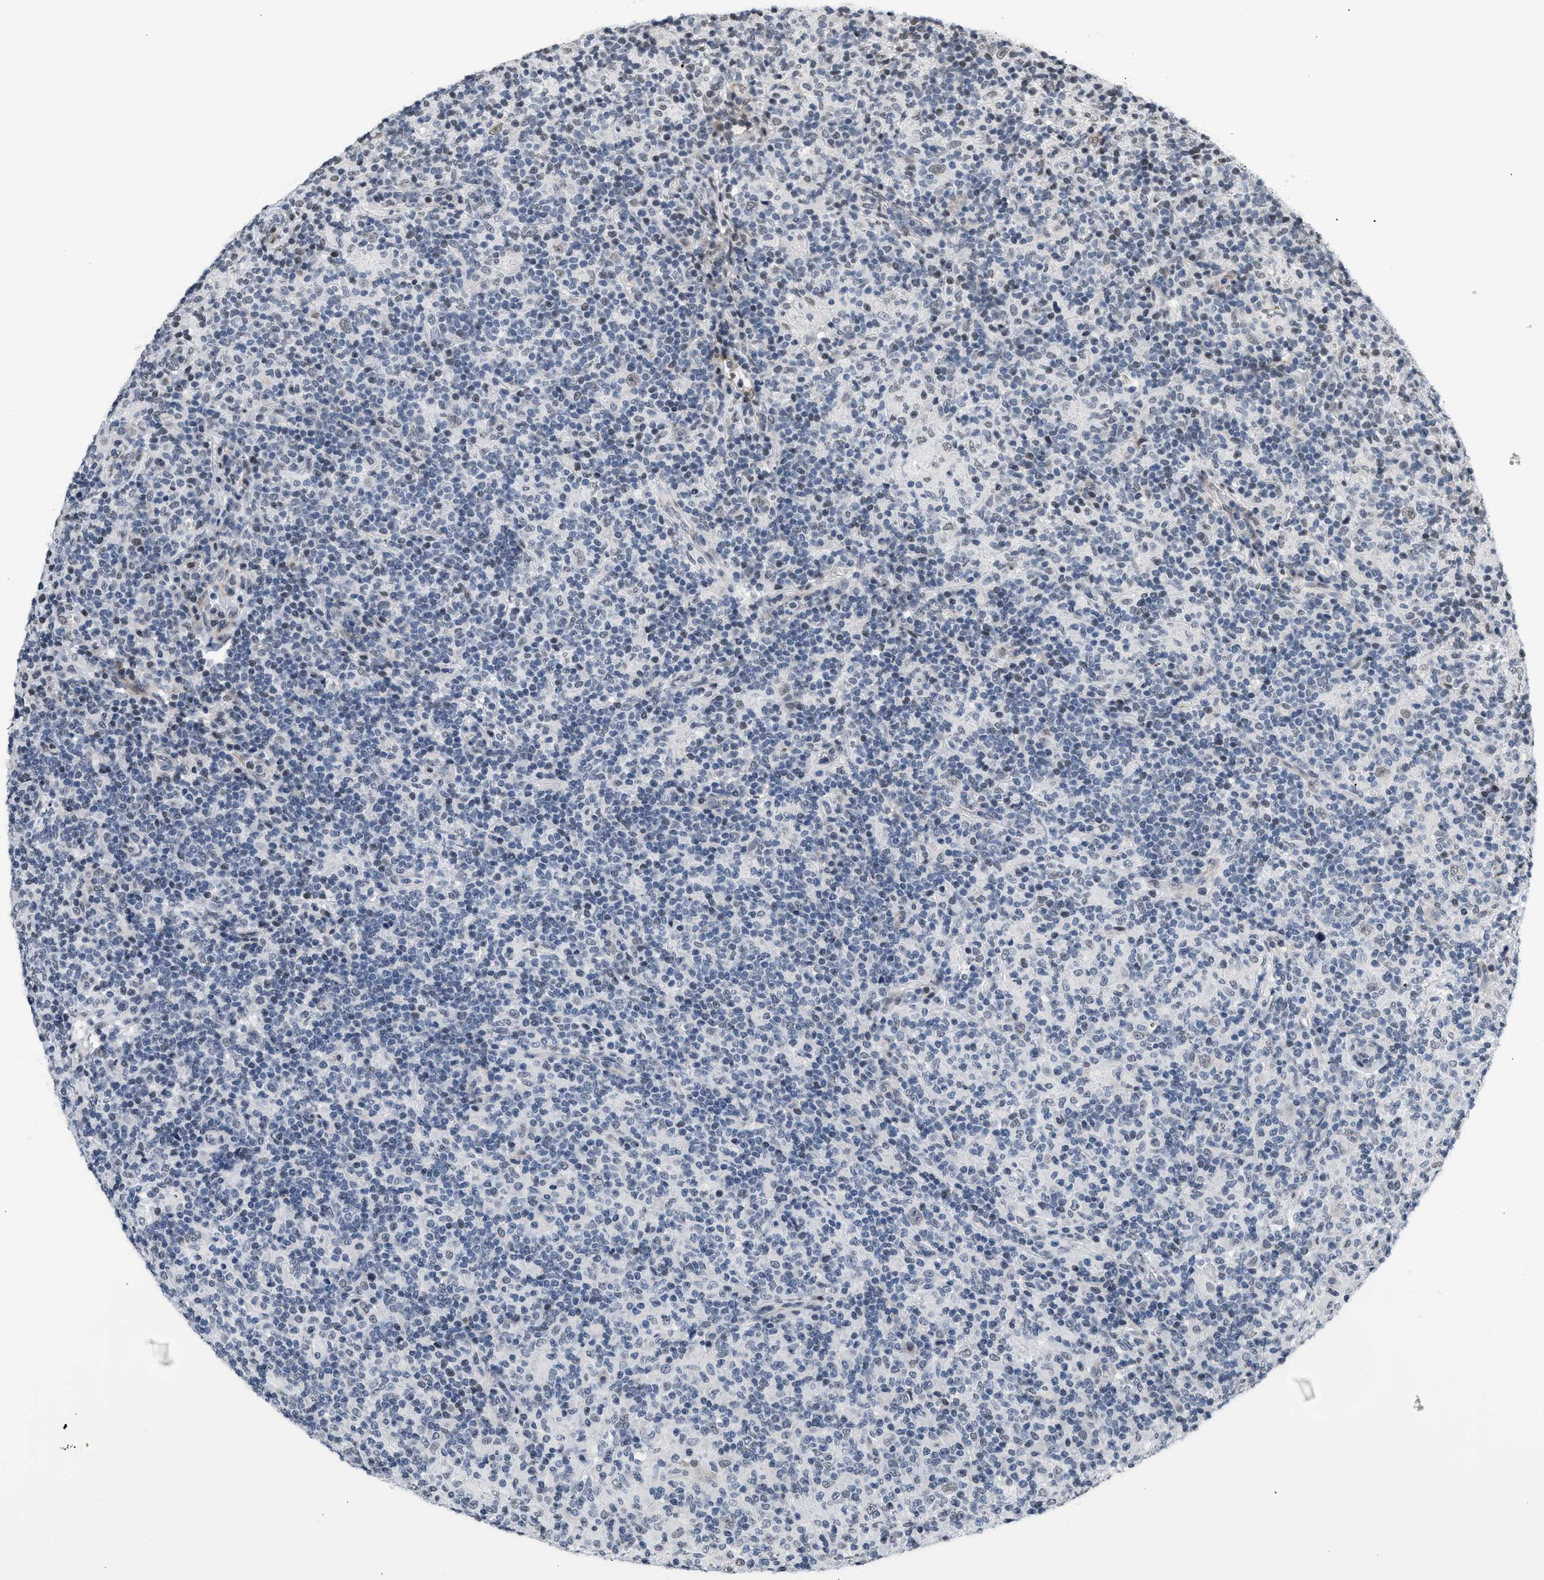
{"staining": {"intensity": "weak", "quantity": ">75%", "location": "nuclear"}, "tissue": "lymphoma", "cell_type": "Tumor cells", "image_type": "cancer", "snomed": [{"axis": "morphology", "description": "Hodgkin's disease, NOS"}, {"axis": "topography", "description": "Lymph node"}], "caption": "Tumor cells show weak nuclear staining in approximately >75% of cells in lymphoma.", "gene": "RAF1", "patient": {"sex": "male", "age": 70}}